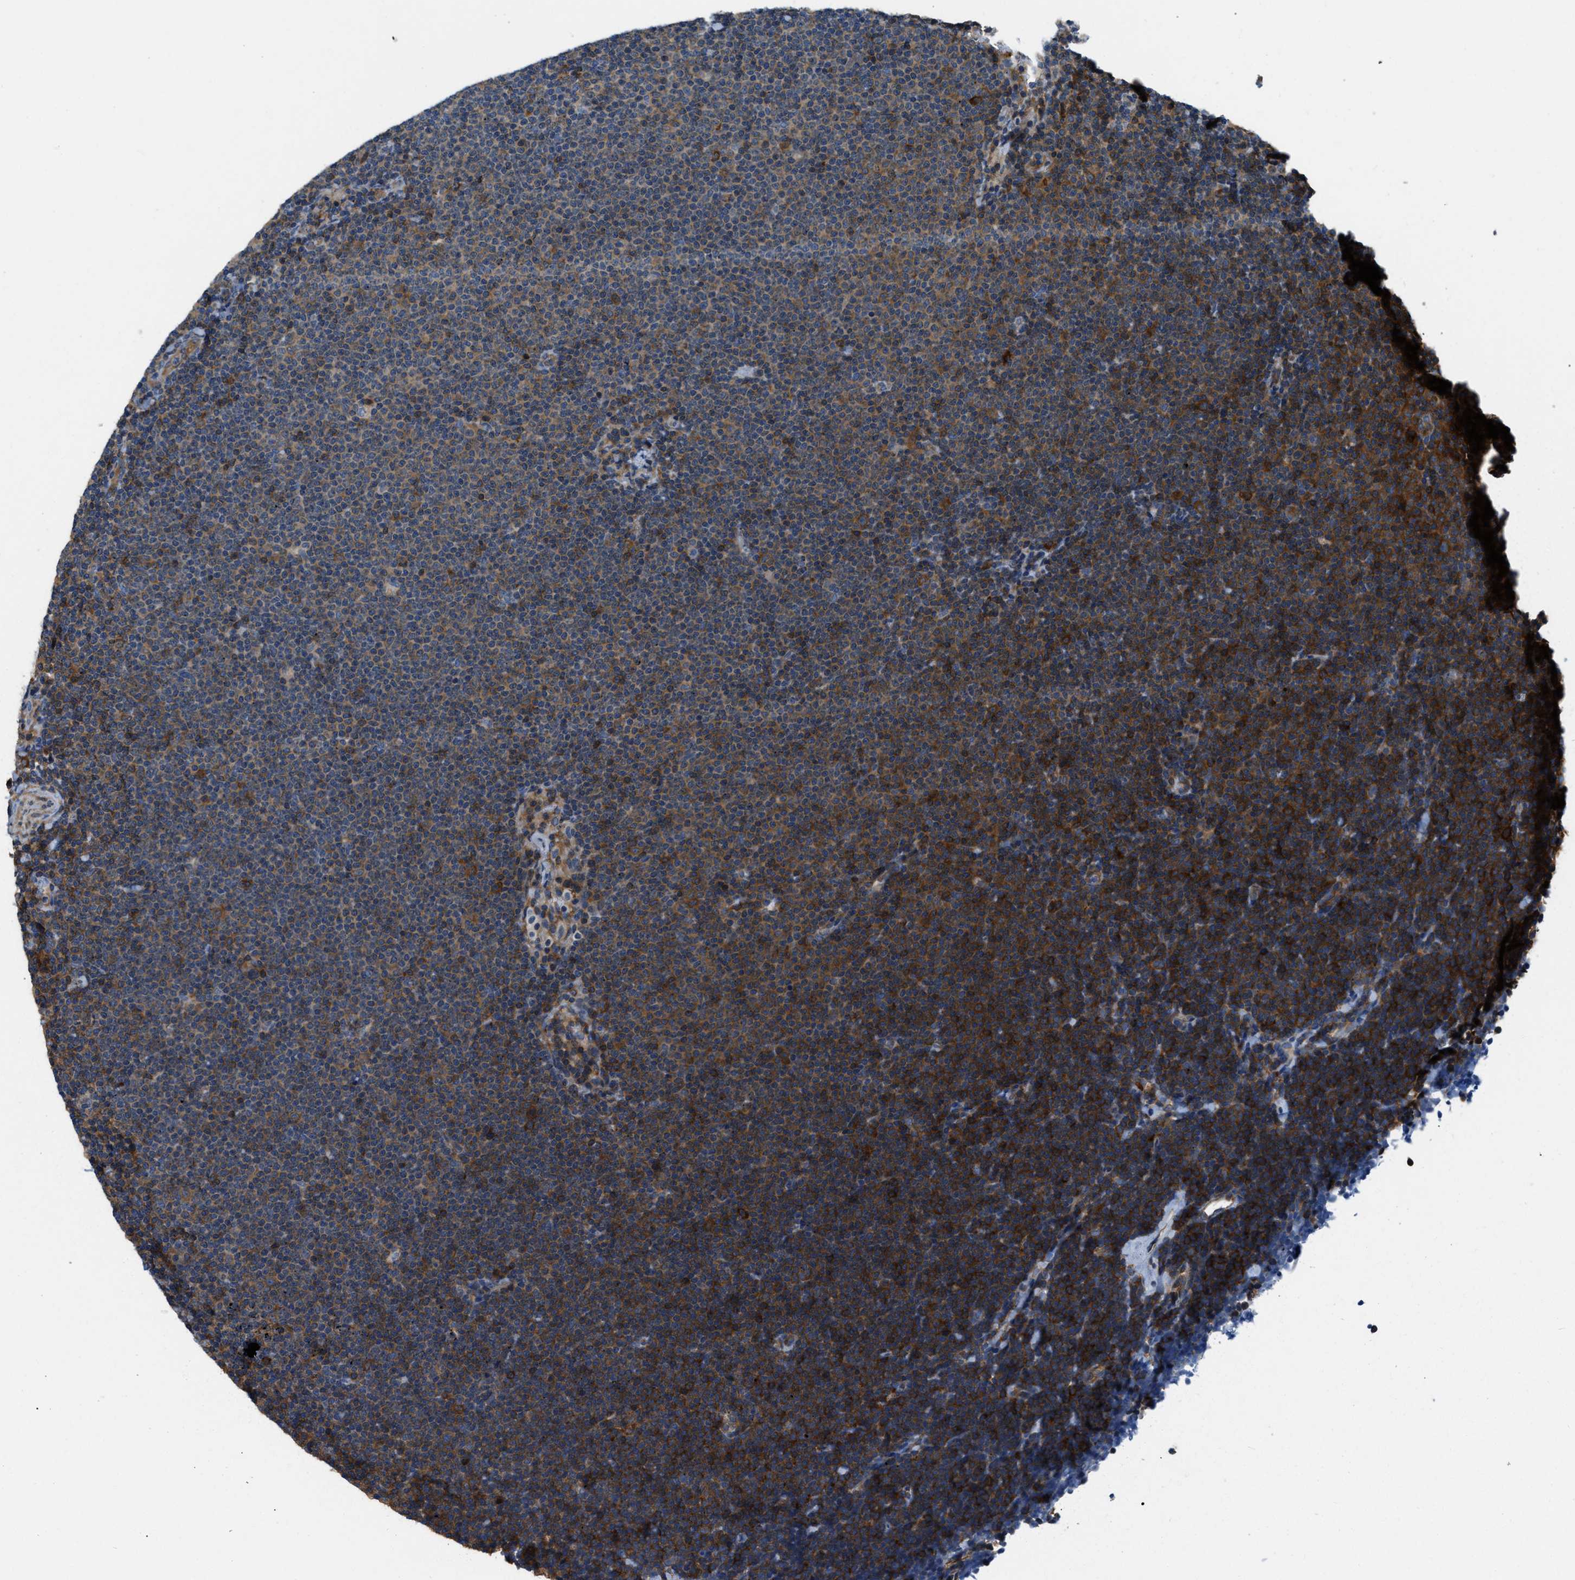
{"staining": {"intensity": "strong", "quantity": "<25%", "location": "cytoplasmic/membranous"}, "tissue": "lymphoma", "cell_type": "Tumor cells", "image_type": "cancer", "snomed": [{"axis": "morphology", "description": "Malignant lymphoma, non-Hodgkin's type, Low grade"}, {"axis": "topography", "description": "Lymph node"}], "caption": "IHC of human low-grade malignant lymphoma, non-Hodgkin's type demonstrates medium levels of strong cytoplasmic/membranous positivity in approximately <25% of tumor cells.", "gene": "PFKP", "patient": {"sex": "female", "age": 53}}